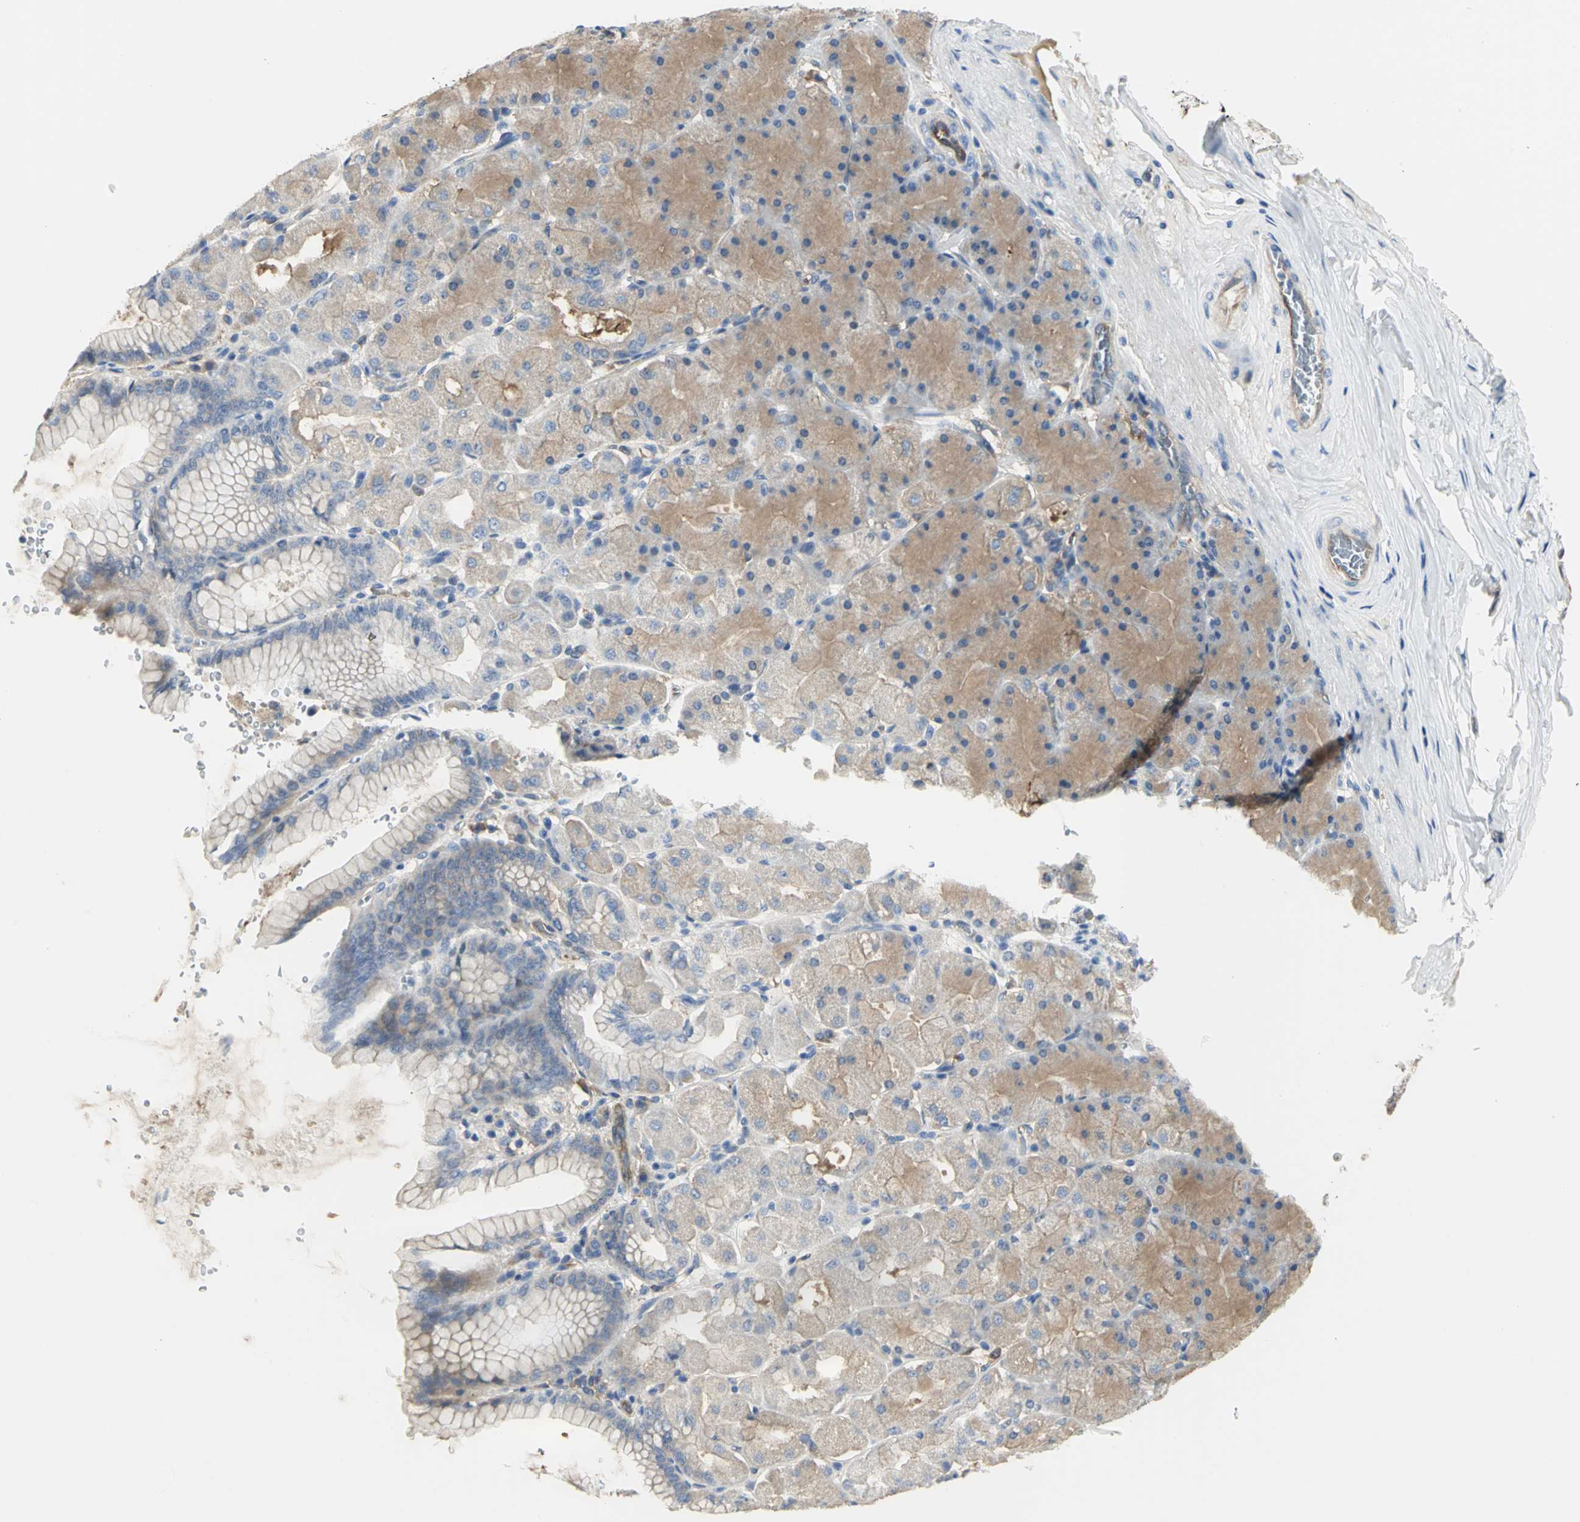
{"staining": {"intensity": "moderate", "quantity": ">75%", "location": "cytoplasmic/membranous"}, "tissue": "stomach", "cell_type": "Glandular cells", "image_type": "normal", "snomed": [{"axis": "morphology", "description": "Normal tissue, NOS"}, {"axis": "topography", "description": "Stomach, upper"}], "caption": "A brown stain shows moderate cytoplasmic/membranous positivity of a protein in glandular cells of benign stomach. The staining is performed using DAB brown chromogen to label protein expression. The nuclei are counter-stained blue using hematoxylin.", "gene": "CHRNB1", "patient": {"sex": "female", "age": 56}}